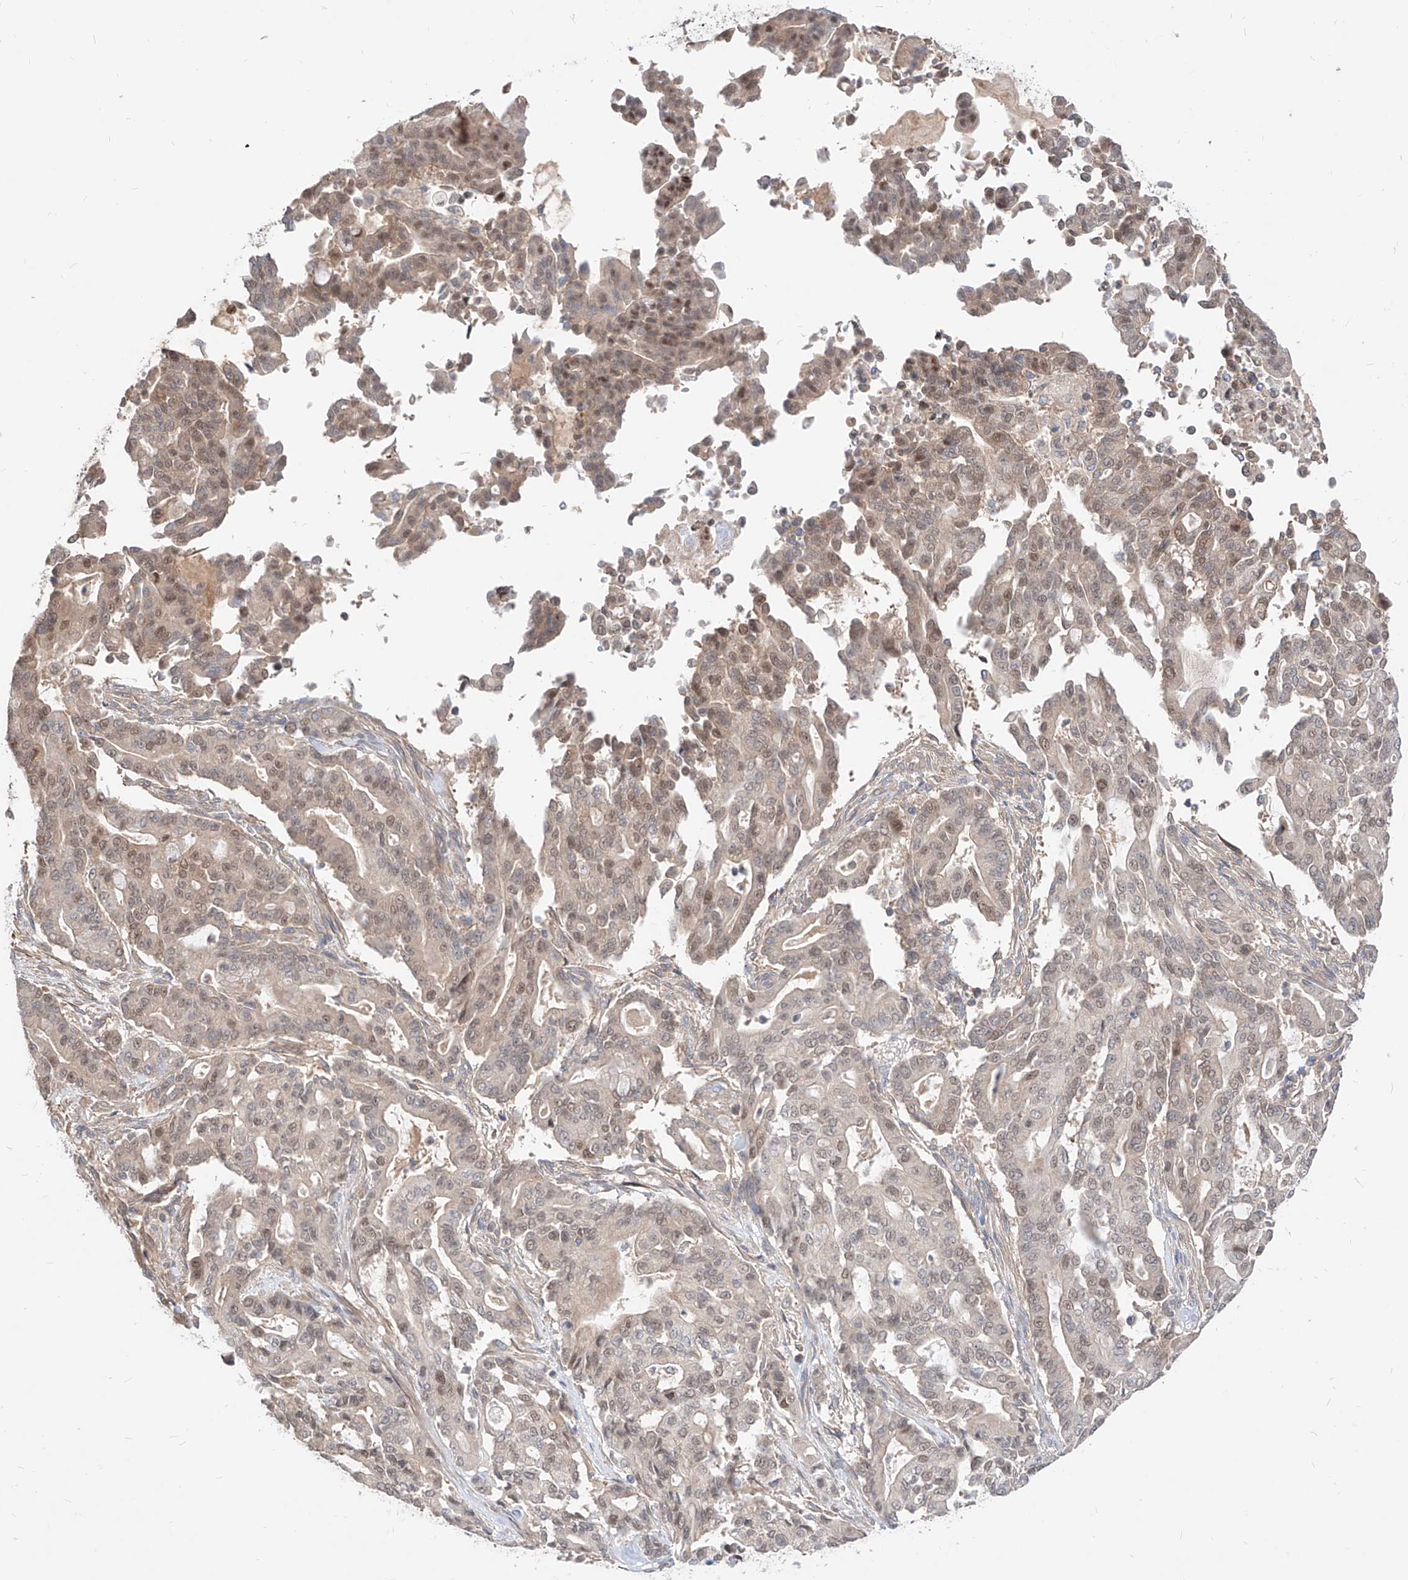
{"staining": {"intensity": "weak", "quantity": ">75%", "location": "cytoplasmic/membranous,nuclear"}, "tissue": "pancreatic cancer", "cell_type": "Tumor cells", "image_type": "cancer", "snomed": [{"axis": "morphology", "description": "Adenocarcinoma, NOS"}, {"axis": "topography", "description": "Pancreas"}], "caption": "Approximately >75% of tumor cells in human pancreatic cancer (adenocarcinoma) demonstrate weak cytoplasmic/membranous and nuclear protein positivity as visualized by brown immunohistochemical staining.", "gene": "TSNAX", "patient": {"sex": "male", "age": 63}}